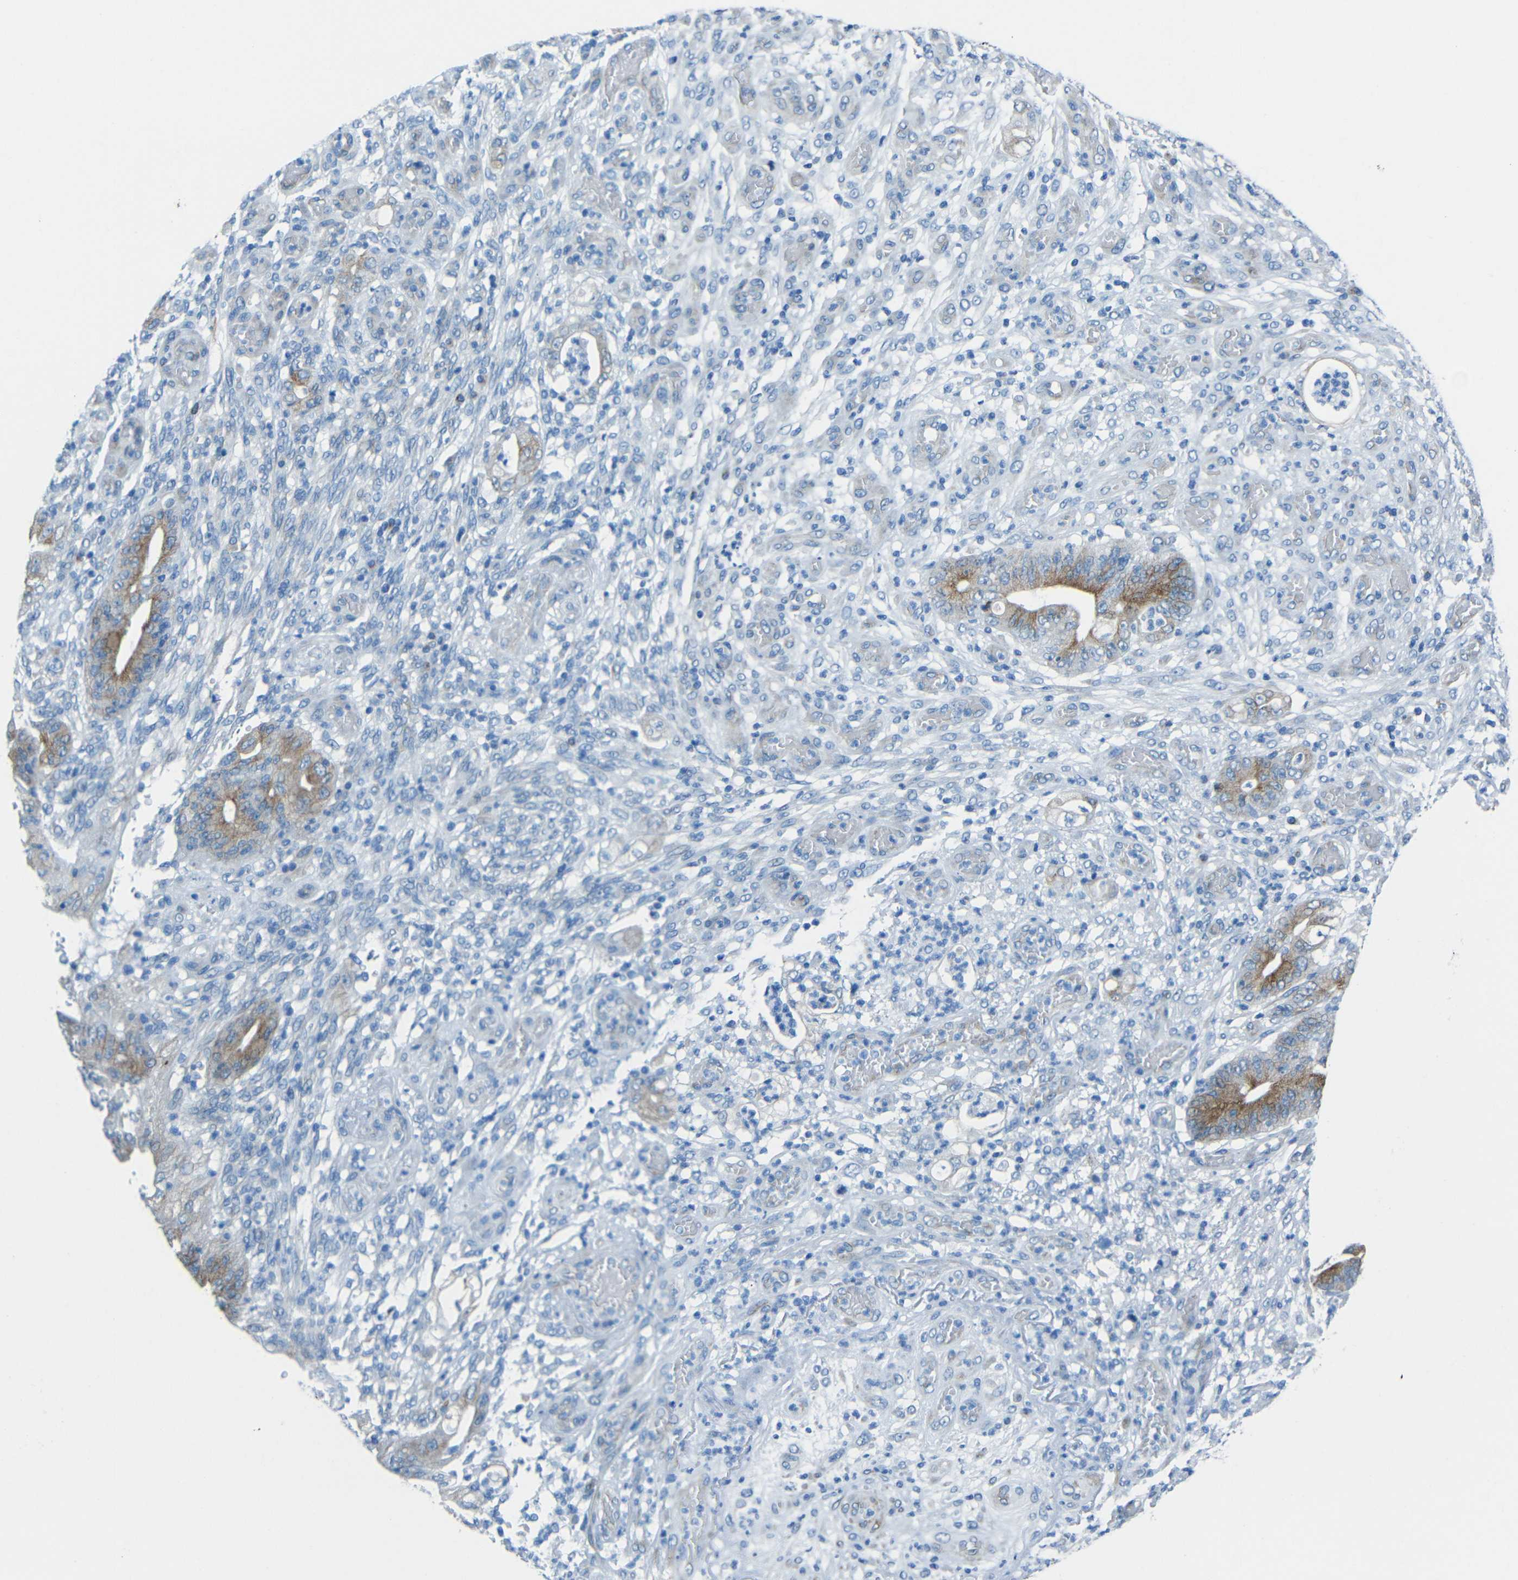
{"staining": {"intensity": "moderate", "quantity": ">75%", "location": "cytoplasmic/membranous"}, "tissue": "stomach cancer", "cell_type": "Tumor cells", "image_type": "cancer", "snomed": [{"axis": "morphology", "description": "Adenocarcinoma, NOS"}, {"axis": "topography", "description": "Stomach"}], "caption": "This is an image of immunohistochemistry (IHC) staining of adenocarcinoma (stomach), which shows moderate staining in the cytoplasmic/membranous of tumor cells.", "gene": "TUBB4B", "patient": {"sex": "female", "age": 73}}